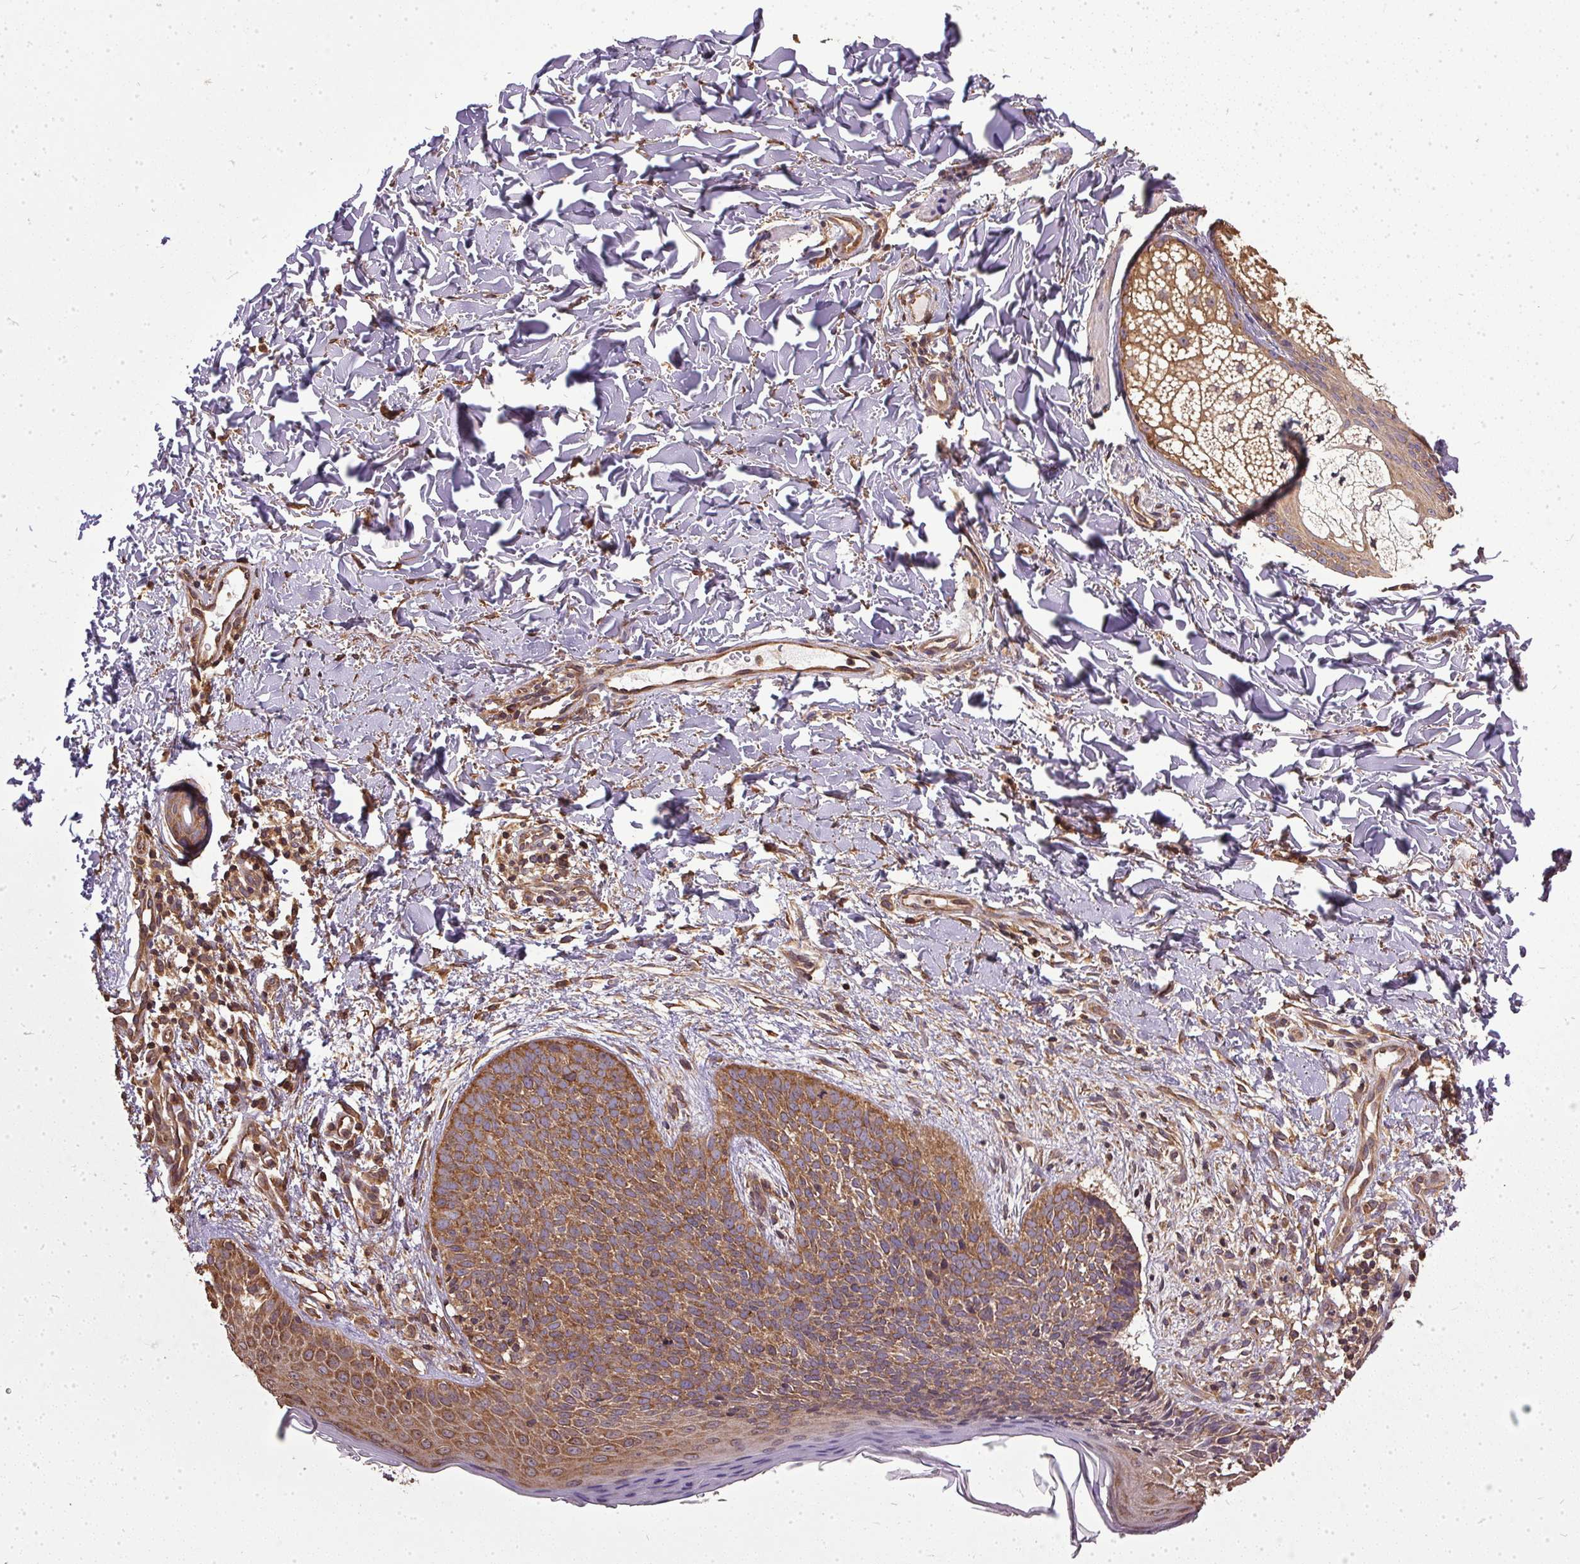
{"staining": {"intensity": "moderate", "quantity": ">75%", "location": "cytoplasmic/membranous"}, "tissue": "skin cancer", "cell_type": "Tumor cells", "image_type": "cancer", "snomed": [{"axis": "morphology", "description": "Basal cell carcinoma"}, {"axis": "topography", "description": "Skin"}], "caption": "Basal cell carcinoma (skin) stained with a protein marker displays moderate staining in tumor cells.", "gene": "EIF2S1", "patient": {"sex": "male", "age": 57}}